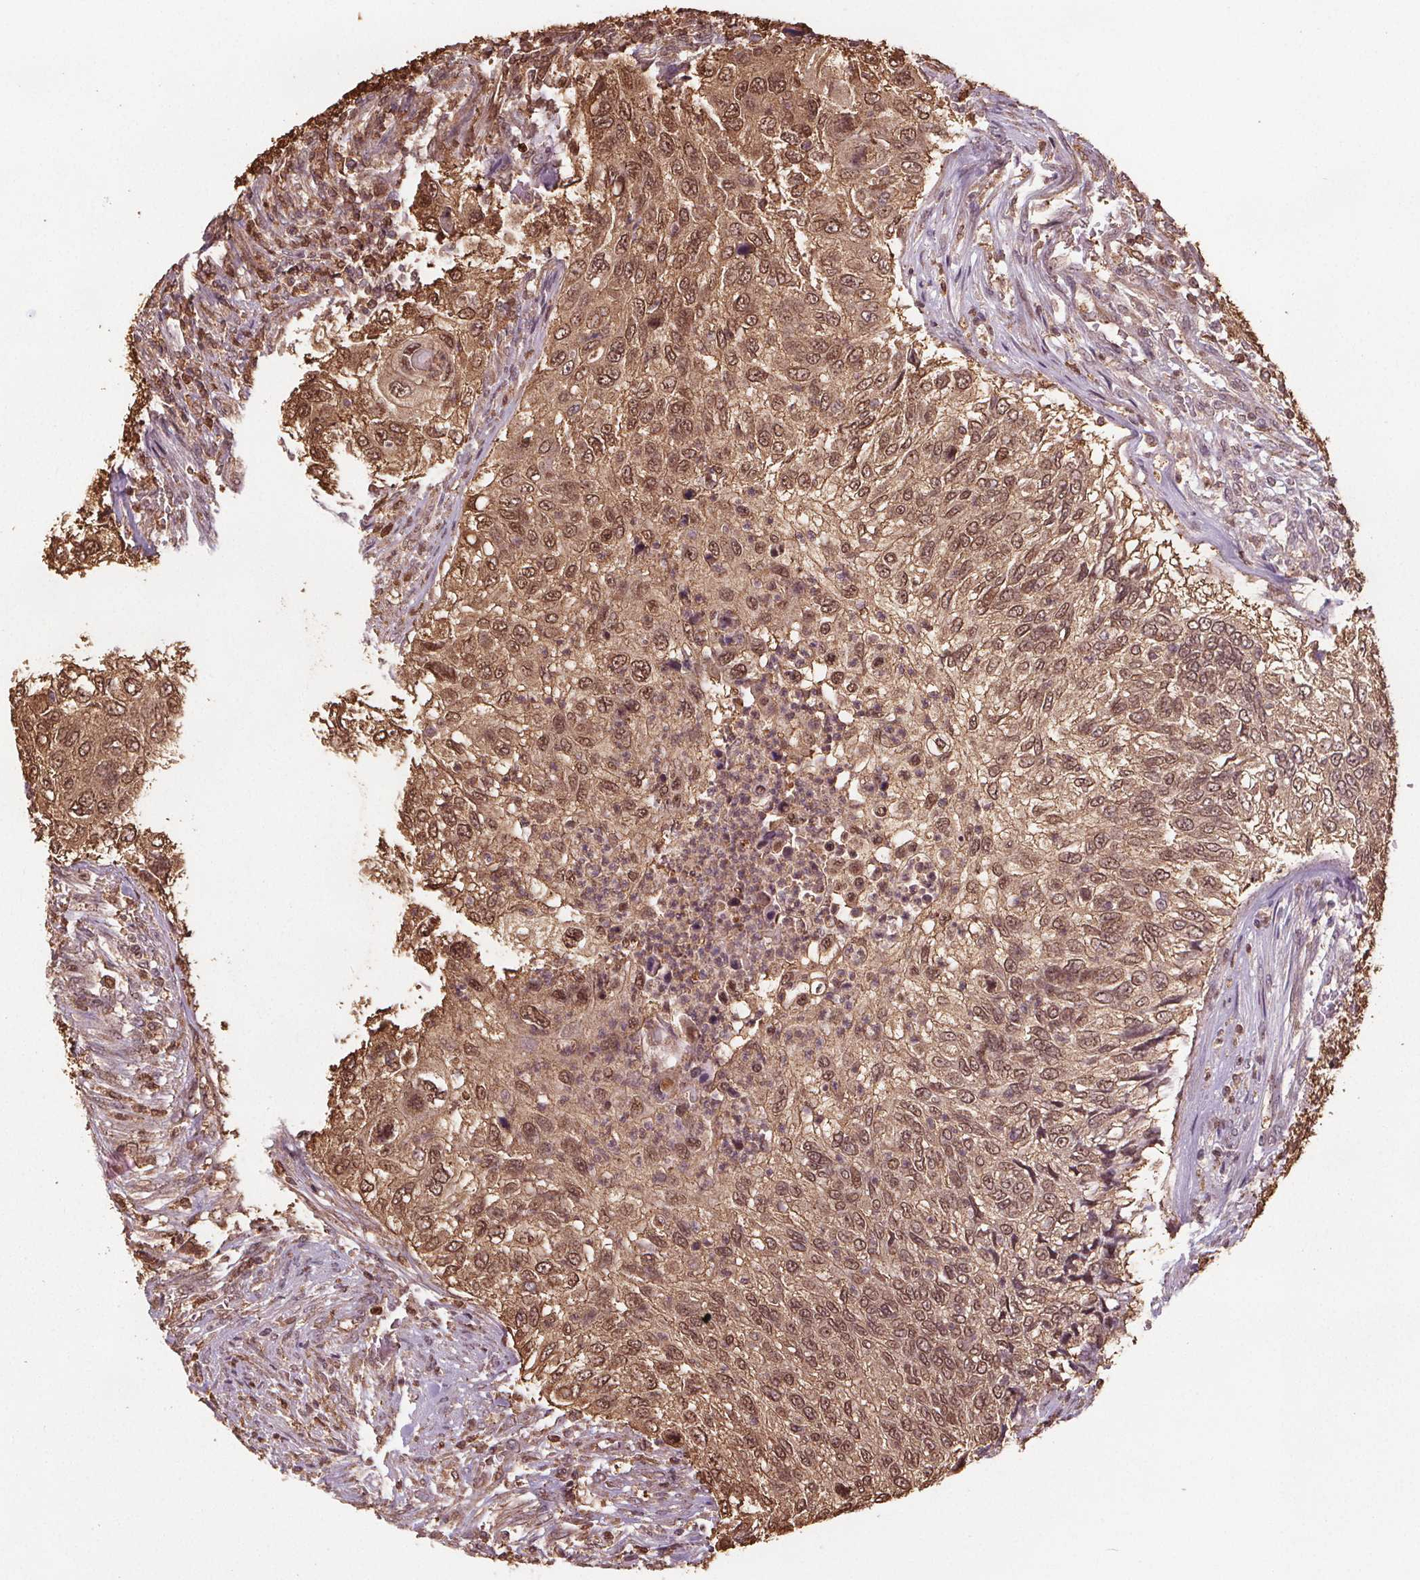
{"staining": {"intensity": "moderate", "quantity": ">75%", "location": "cytoplasmic/membranous,nuclear"}, "tissue": "urothelial cancer", "cell_type": "Tumor cells", "image_type": "cancer", "snomed": [{"axis": "morphology", "description": "Urothelial carcinoma, High grade"}, {"axis": "topography", "description": "Urinary bladder"}], "caption": "A brown stain highlights moderate cytoplasmic/membranous and nuclear expression of a protein in human urothelial cancer tumor cells.", "gene": "ENO1", "patient": {"sex": "female", "age": 60}}